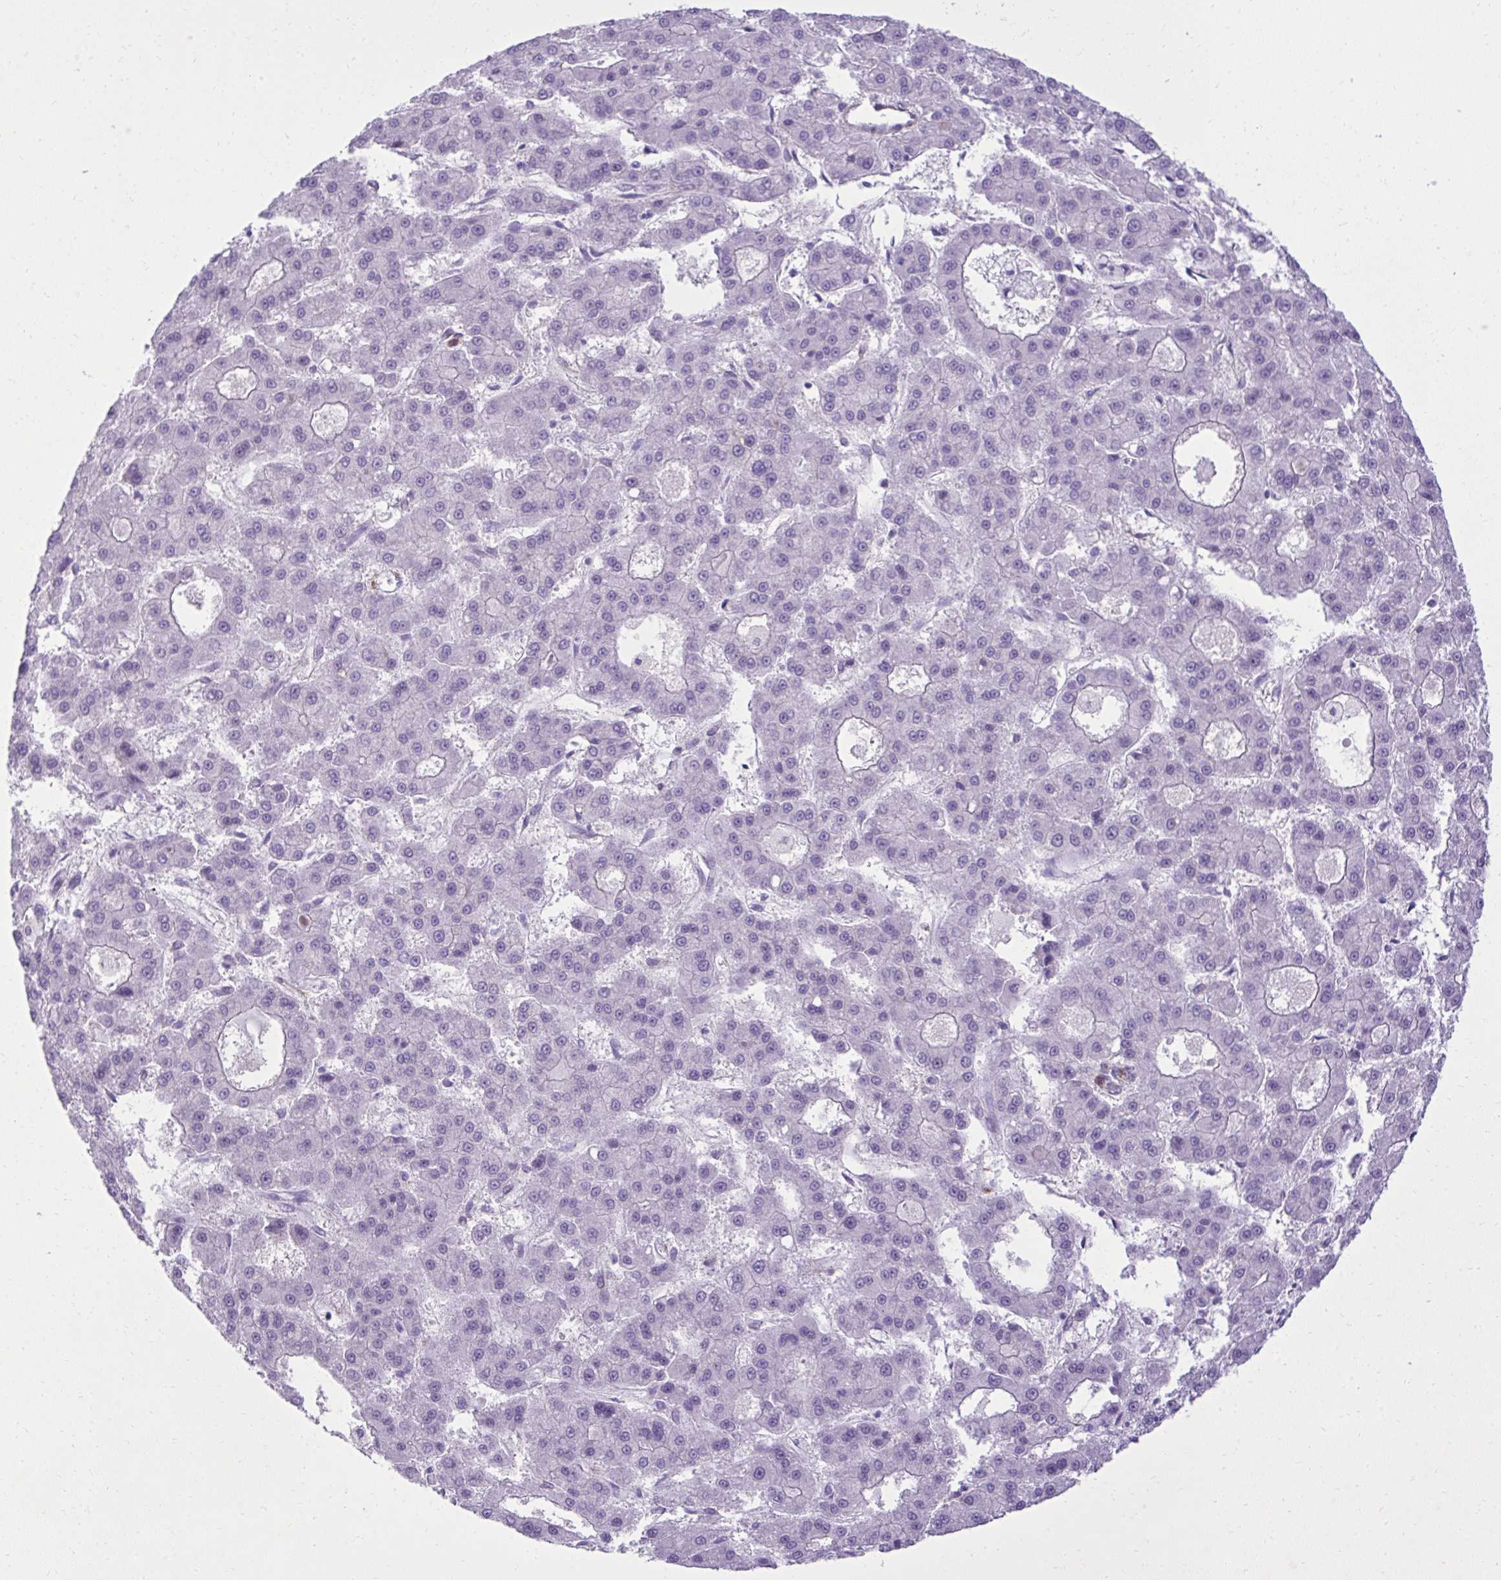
{"staining": {"intensity": "negative", "quantity": "none", "location": "none"}, "tissue": "liver cancer", "cell_type": "Tumor cells", "image_type": "cancer", "snomed": [{"axis": "morphology", "description": "Carcinoma, Hepatocellular, NOS"}, {"axis": "topography", "description": "Liver"}], "caption": "Protein analysis of hepatocellular carcinoma (liver) shows no significant expression in tumor cells.", "gene": "PITPNM3", "patient": {"sex": "male", "age": 70}}